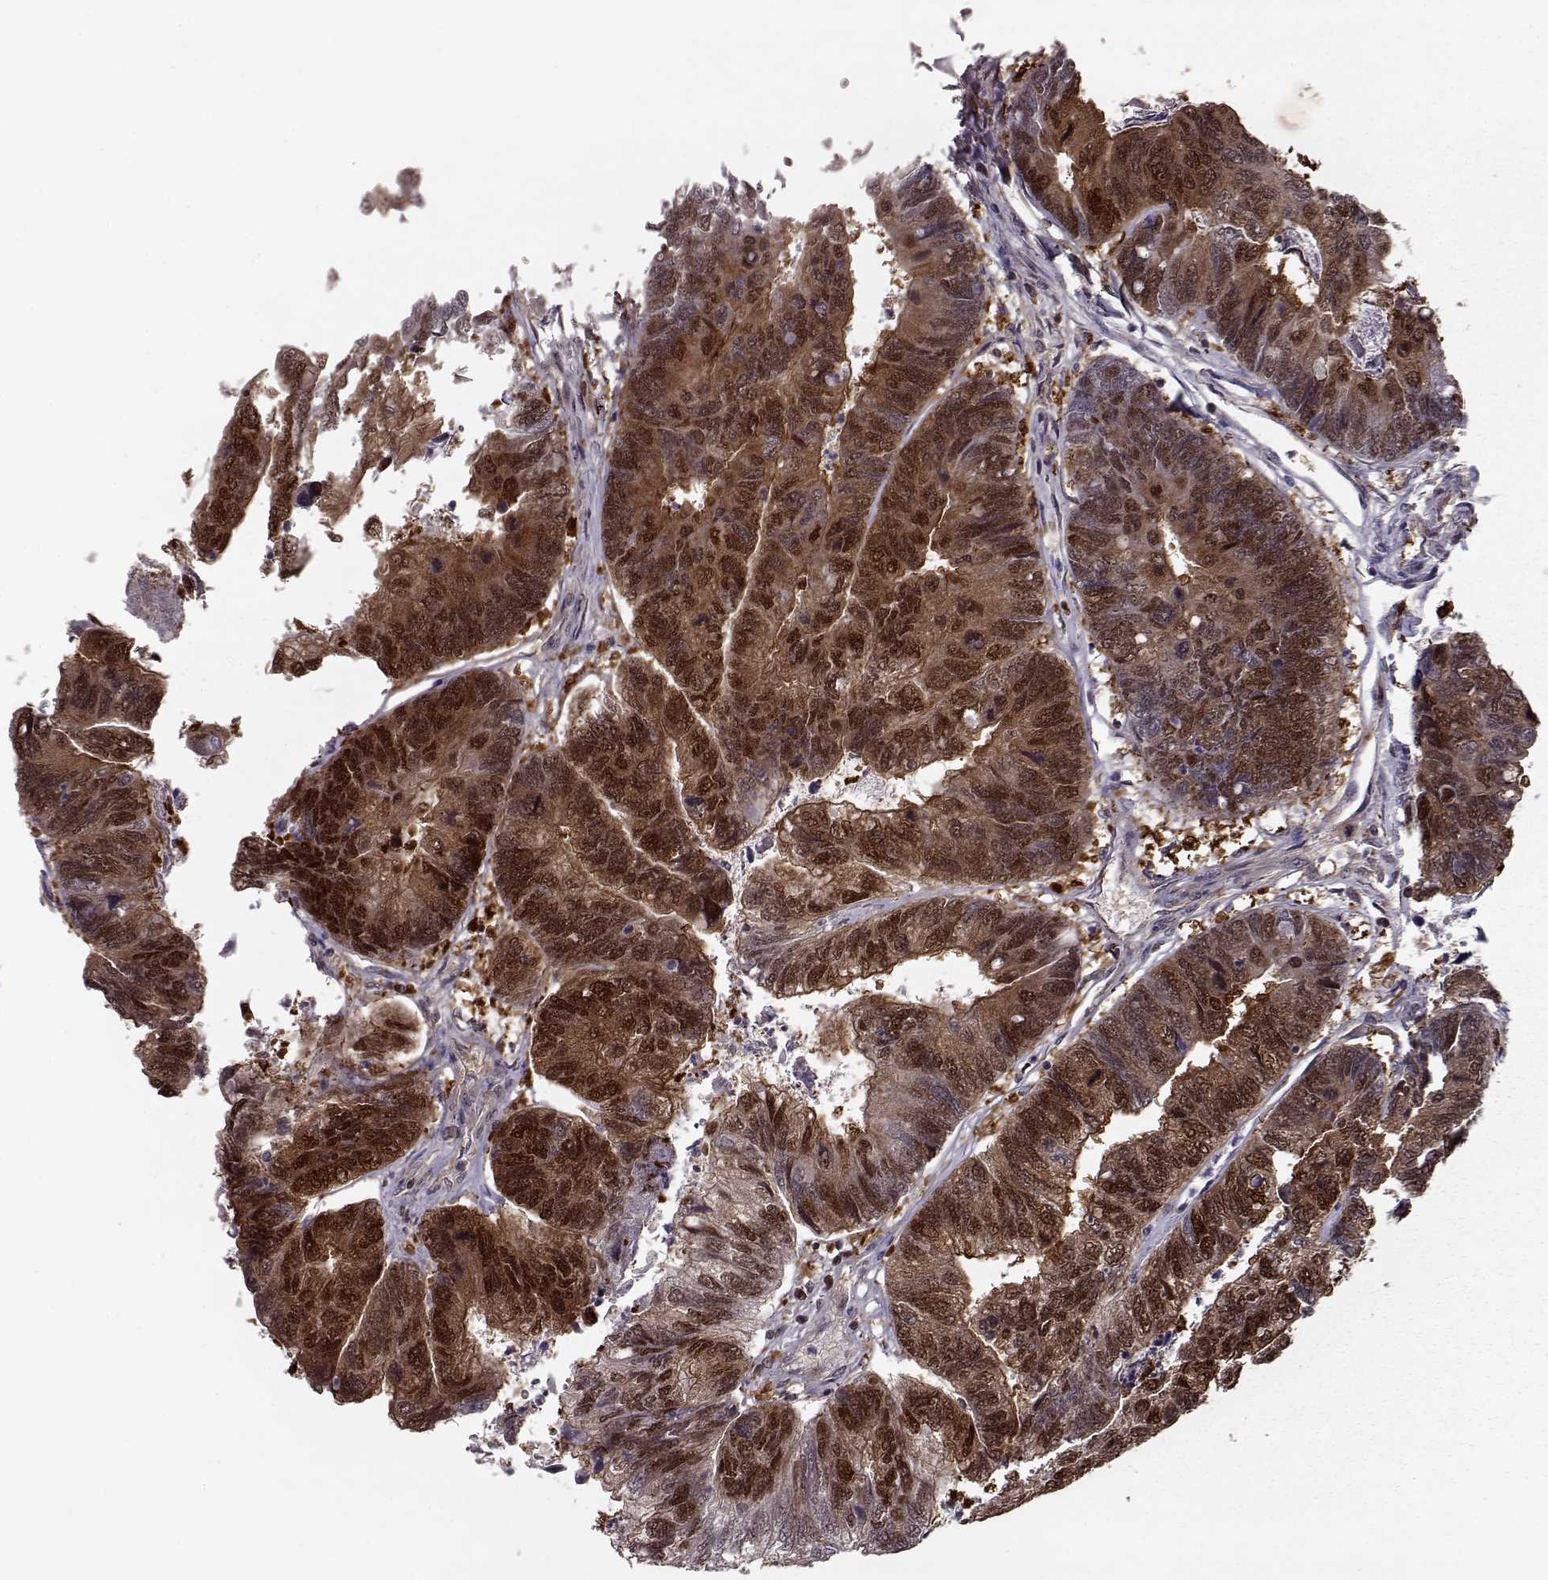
{"staining": {"intensity": "strong", "quantity": ">75%", "location": "cytoplasmic/membranous,nuclear"}, "tissue": "colorectal cancer", "cell_type": "Tumor cells", "image_type": "cancer", "snomed": [{"axis": "morphology", "description": "Adenocarcinoma, NOS"}, {"axis": "topography", "description": "Colon"}], "caption": "Colorectal cancer (adenocarcinoma) was stained to show a protein in brown. There is high levels of strong cytoplasmic/membranous and nuclear expression in about >75% of tumor cells. (Stains: DAB in brown, nuclei in blue, Microscopy: brightfield microscopy at high magnification).", "gene": "RANBP1", "patient": {"sex": "female", "age": 67}}